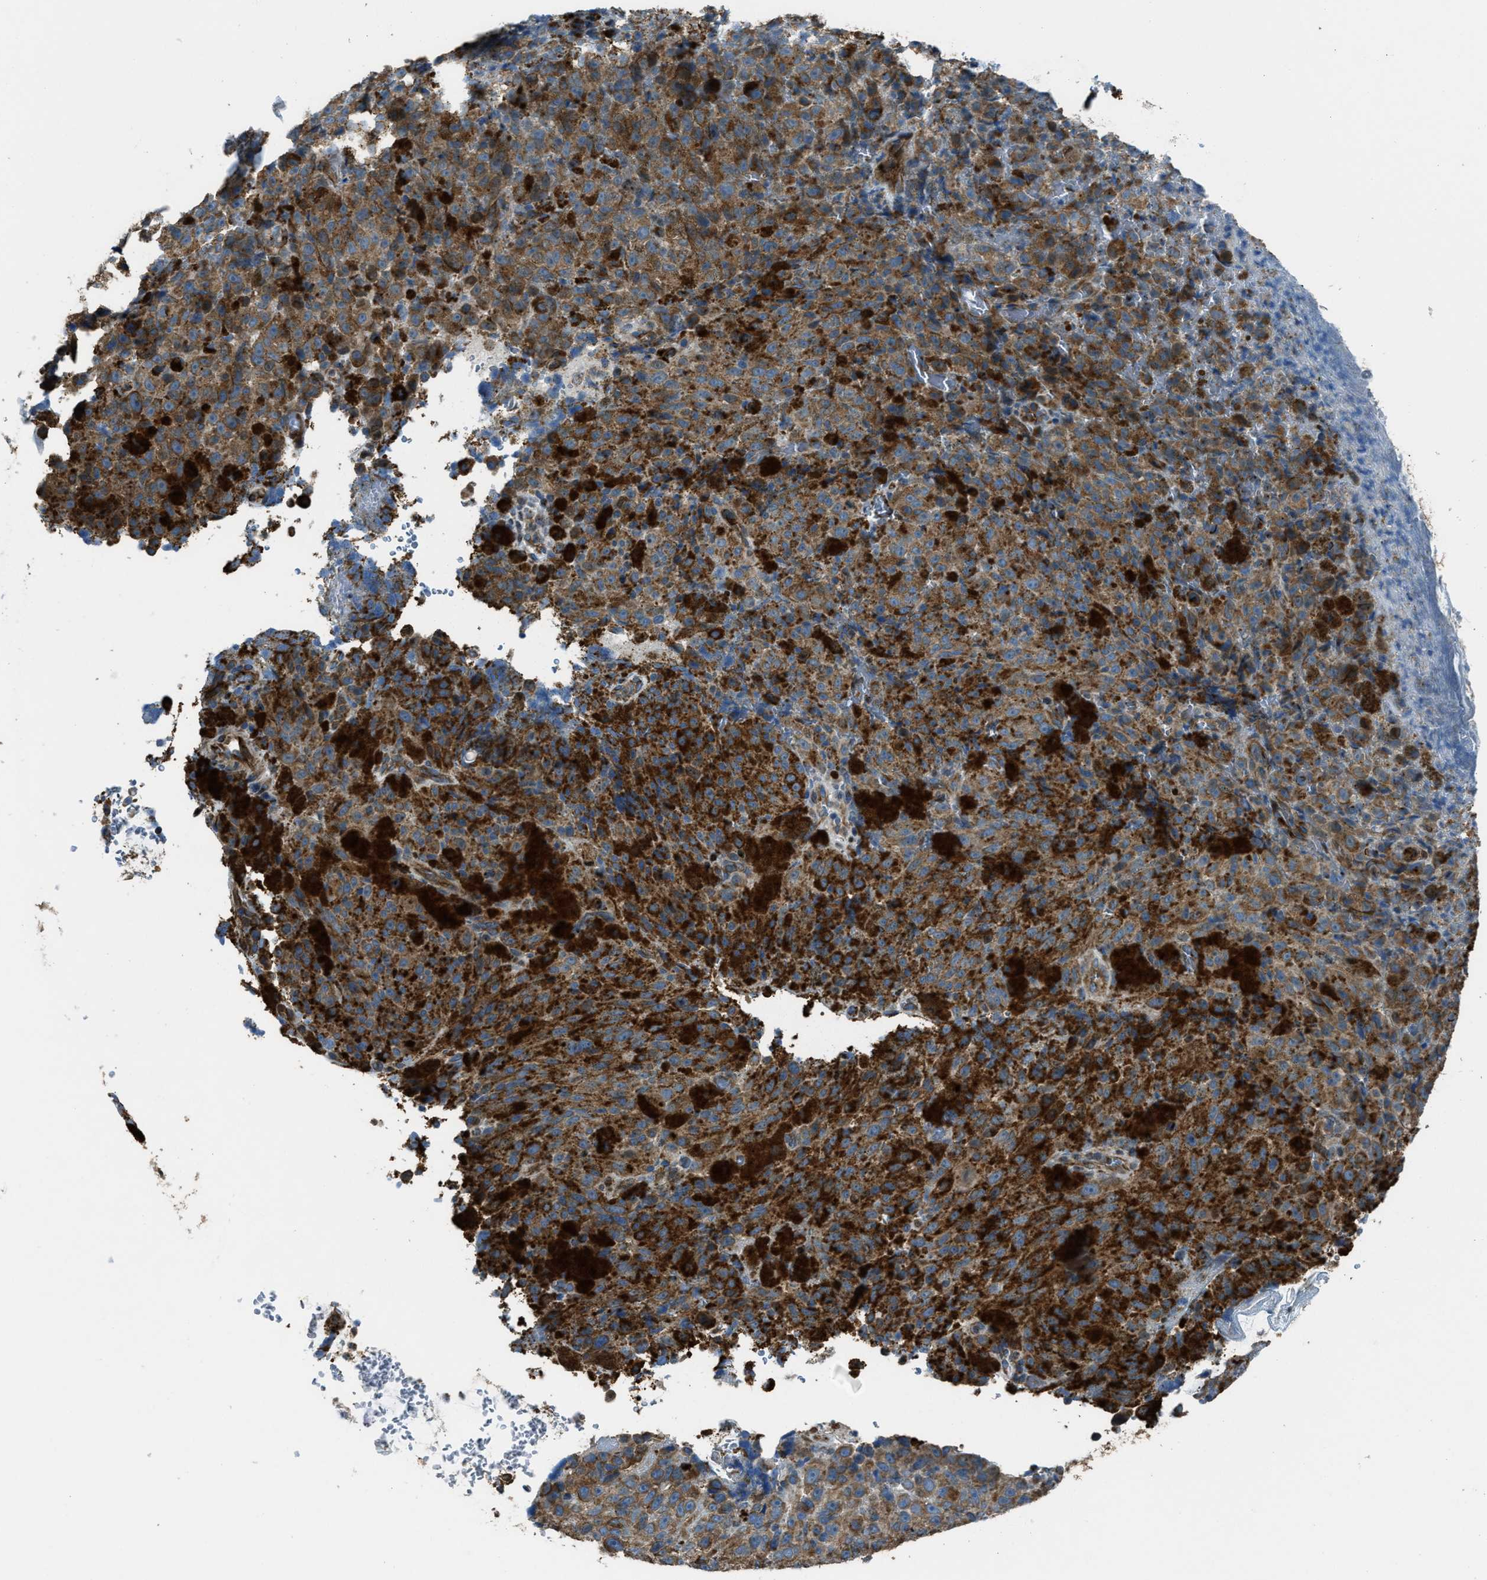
{"staining": {"intensity": "strong", "quantity": ">75%", "location": "cytoplasmic/membranous"}, "tissue": "melanoma", "cell_type": "Tumor cells", "image_type": "cancer", "snomed": [{"axis": "morphology", "description": "Malignant melanoma, NOS"}, {"axis": "topography", "description": "Rectum"}], "caption": "Human melanoma stained with a protein marker demonstrates strong staining in tumor cells.", "gene": "SLC25A11", "patient": {"sex": "female", "age": 81}}